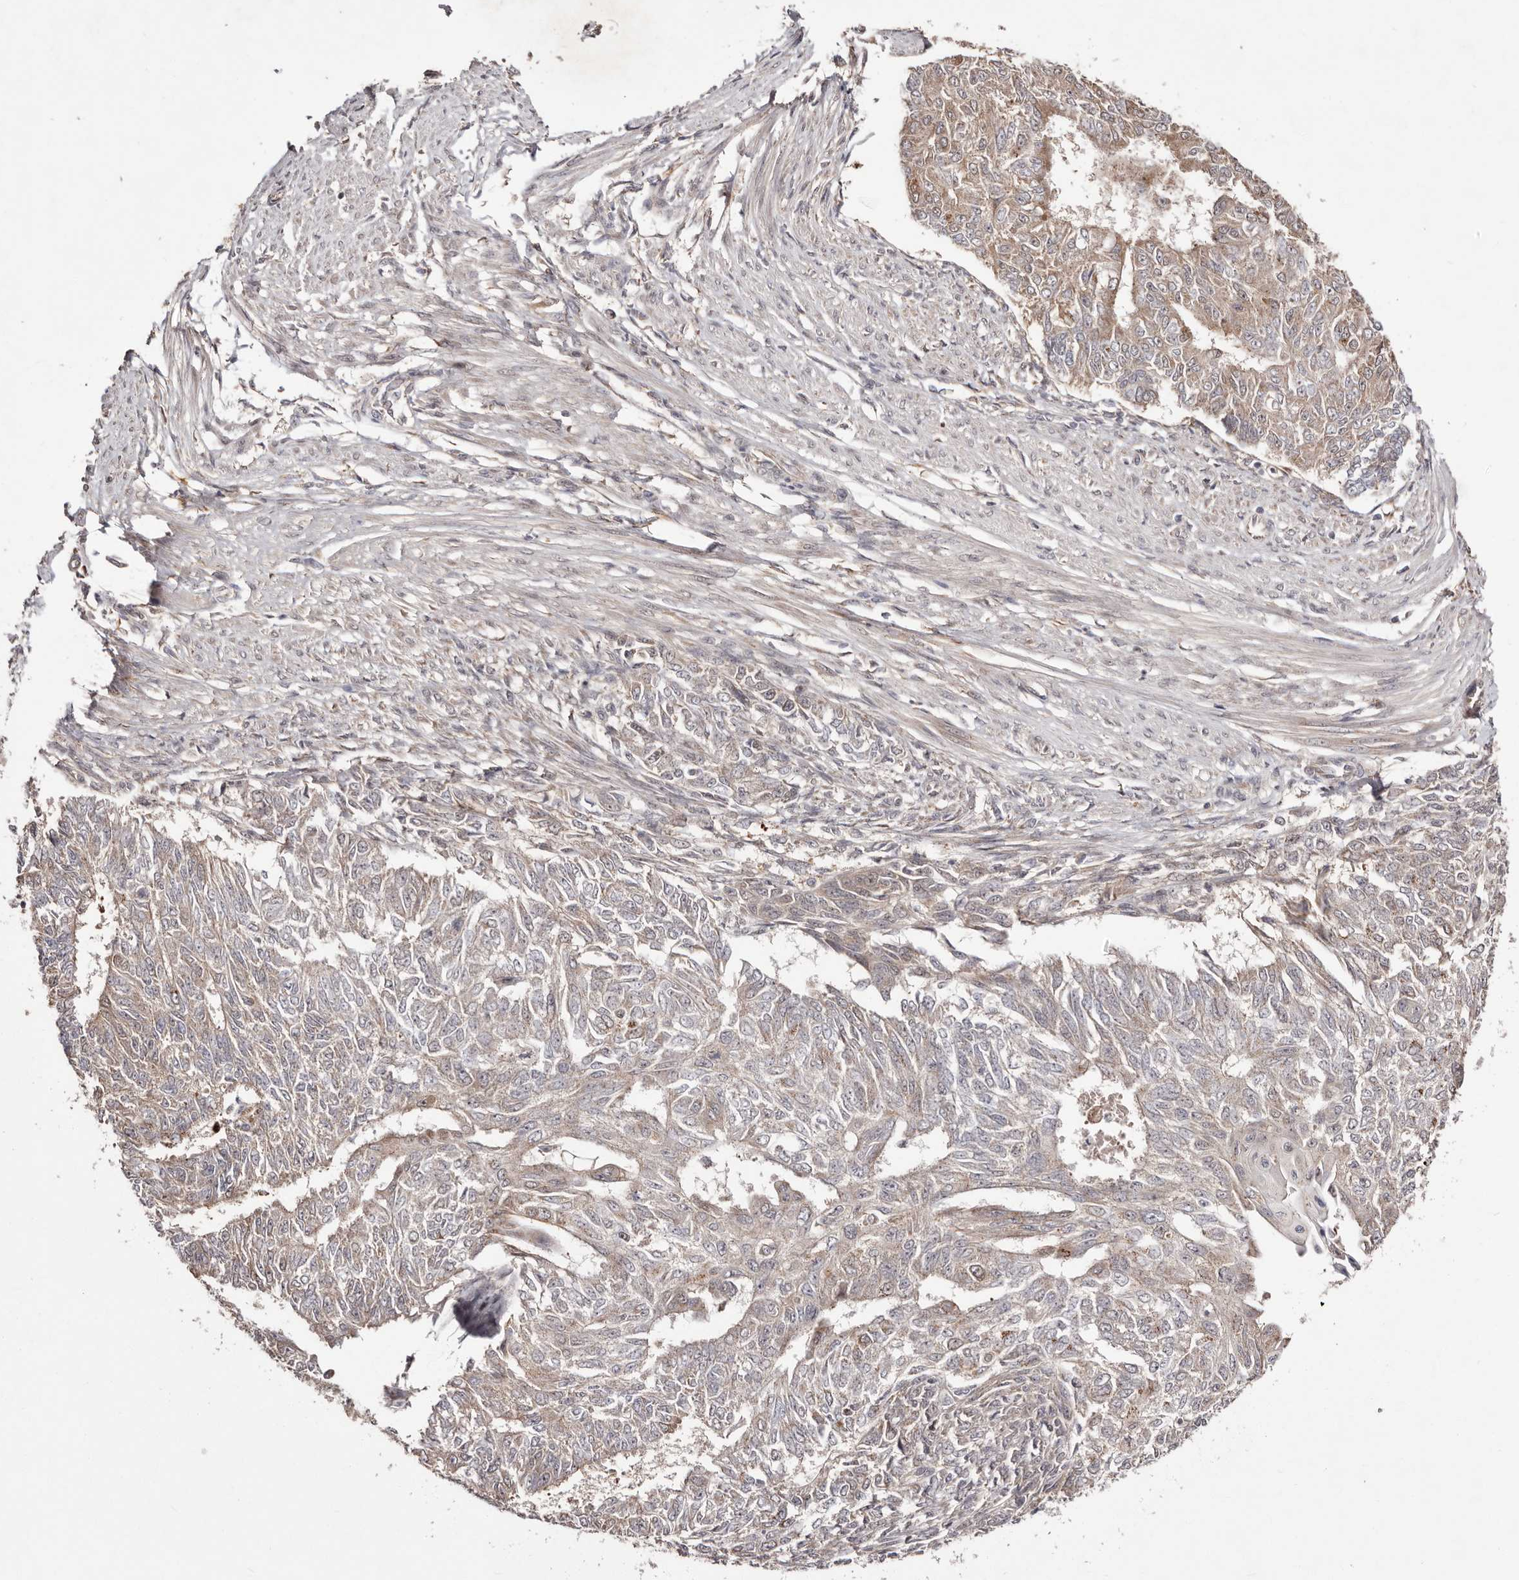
{"staining": {"intensity": "weak", "quantity": "<25%", "location": "cytoplasmic/membranous"}, "tissue": "endometrial cancer", "cell_type": "Tumor cells", "image_type": "cancer", "snomed": [{"axis": "morphology", "description": "Adenocarcinoma, NOS"}, {"axis": "topography", "description": "Endometrium"}], "caption": "DAB (3,3'-diaminobenzidine) immunohistochemical staining of human endometrial cancer shows no significant expression in tumor cells. (DAB immunohistochemistry, high magnification).", "gene": "EGR3", "patient": {"sex": "female", "age": 32}}